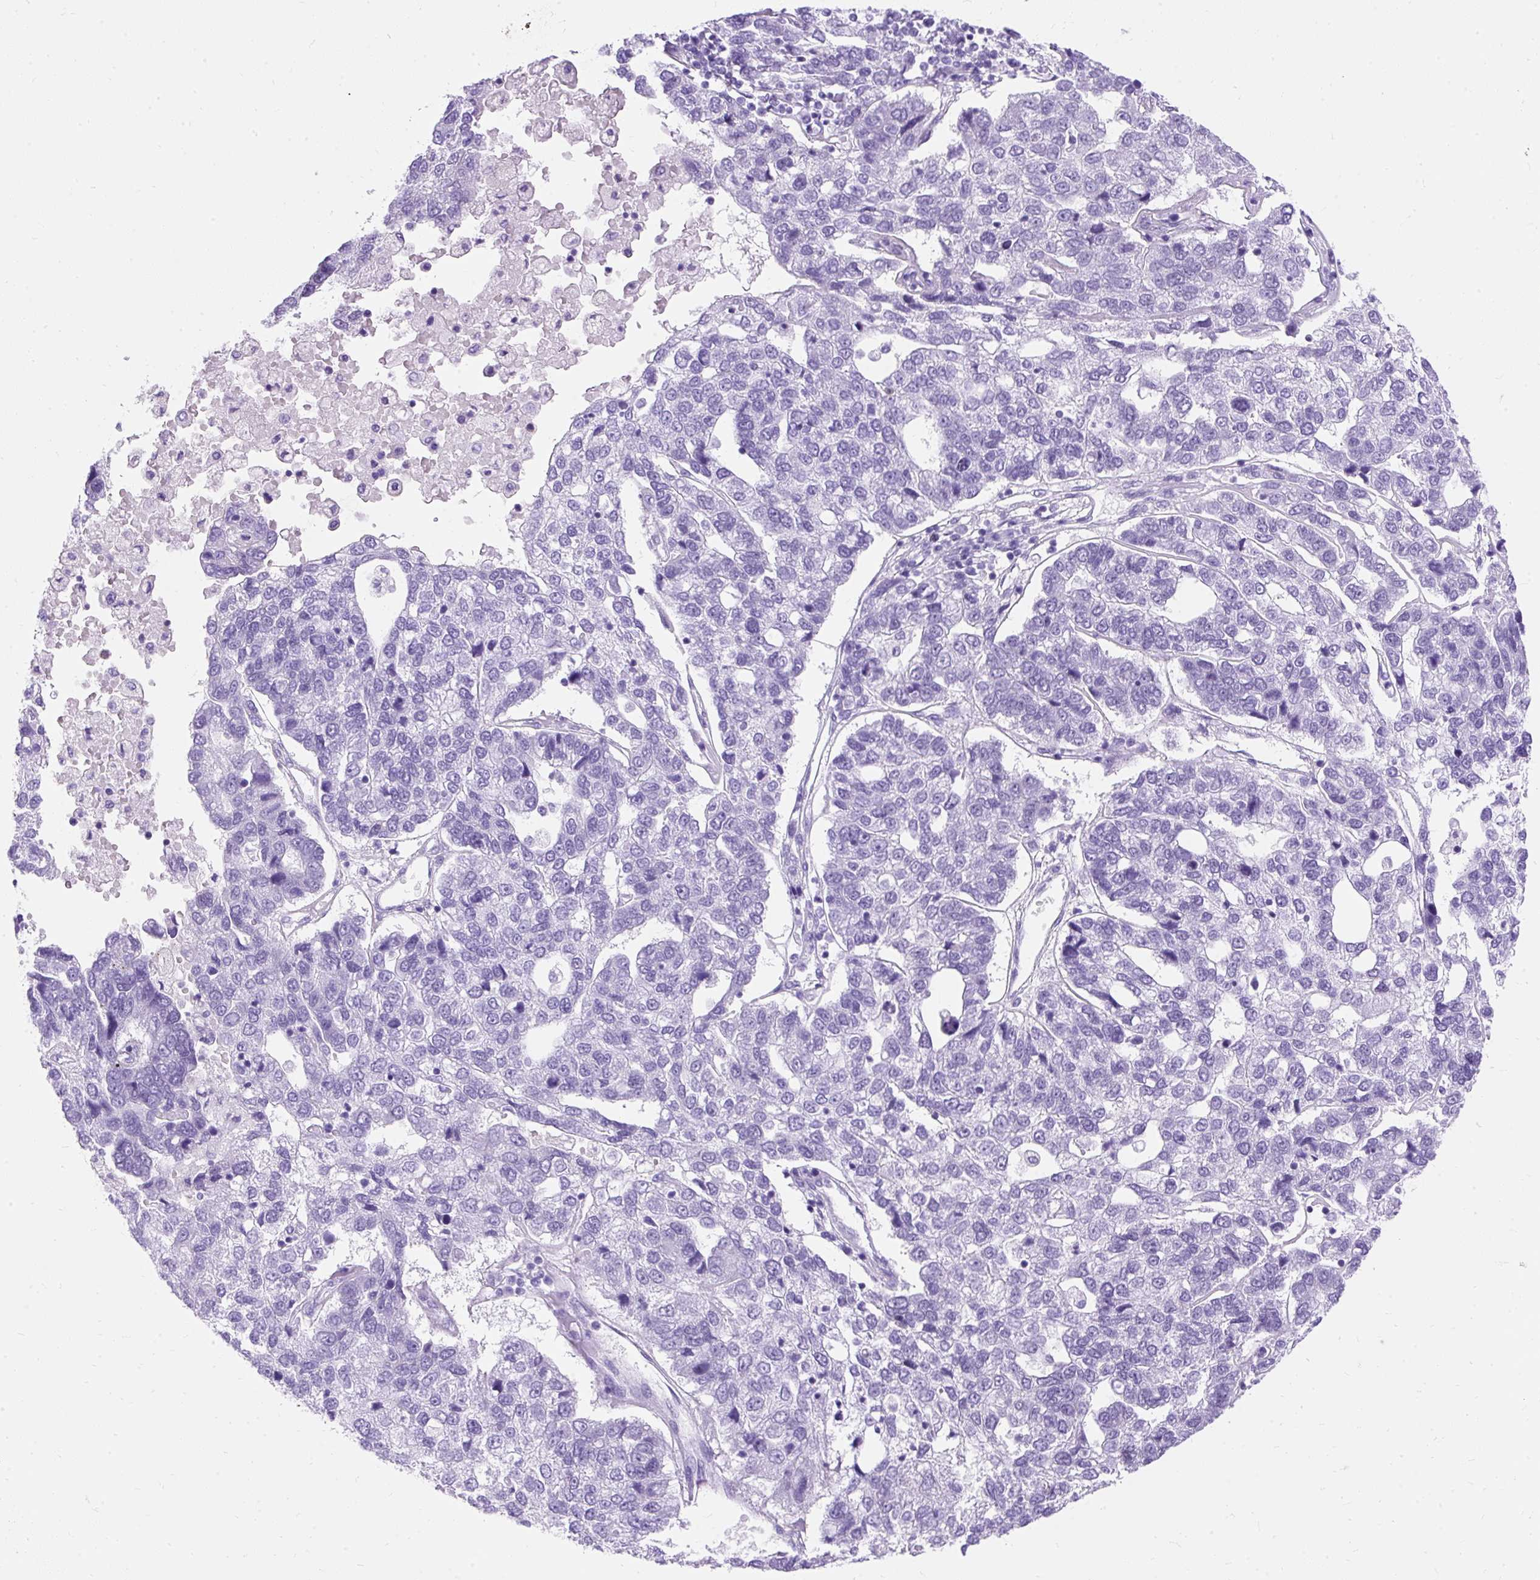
{"staining": {"intensity": "negative", "quantity": "none", "location": "none"}, "tissue": "pancreatic cancer", "cell_type": "Tumor cells", "image_type": "cancer", "snomed": [{"axis": "morphology", "description": "Adenocarcinoma, NOS"}, {"axis": "topography", "description": "Pancreas"}], "caption": "DAB immunohistochemical staining of human adenocarcinoma (pancreatic) shows no significant positivity in tumor cells.", "gene": "PVALB", "patient": {"sex": "female", "age": 61}}